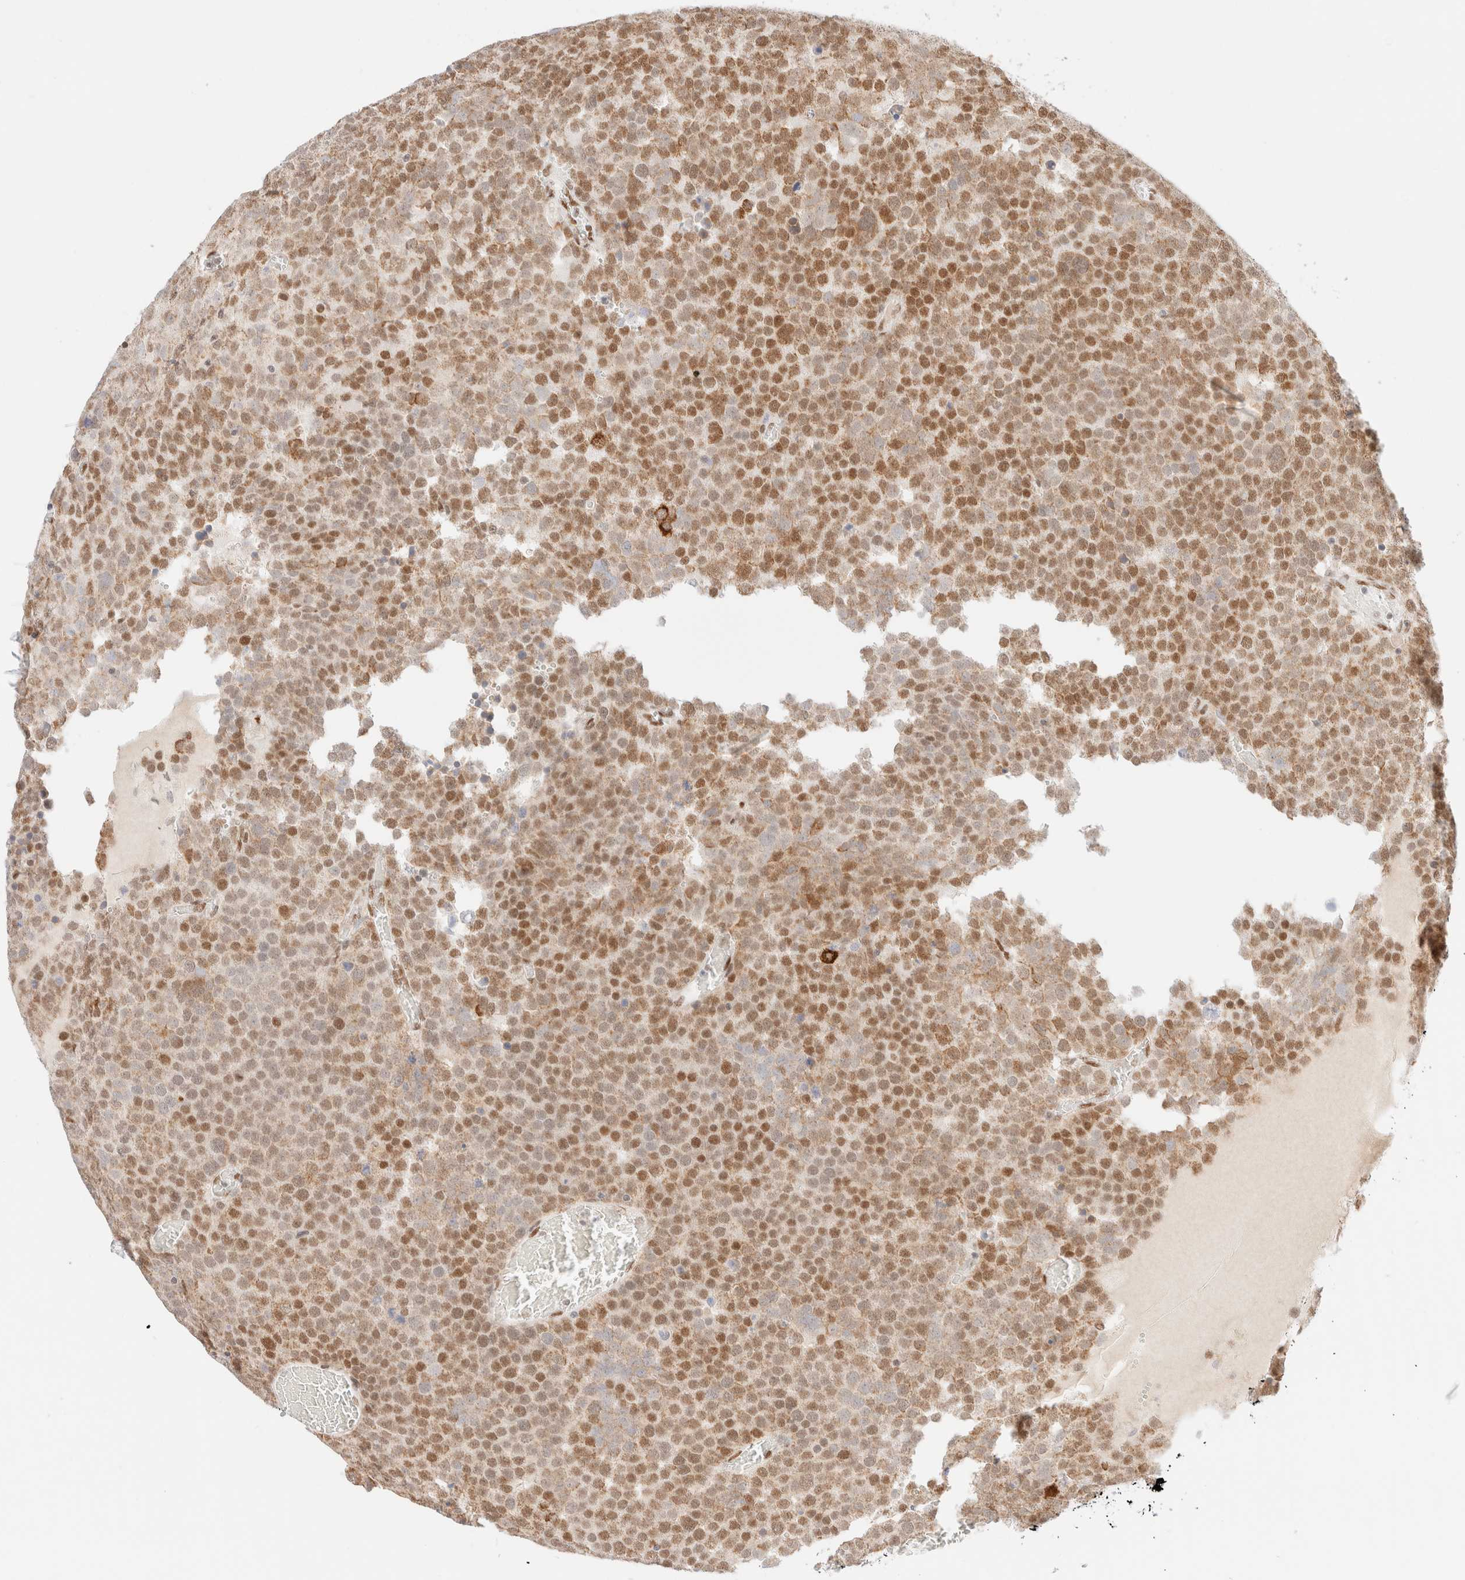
{"staining": {"intensity": "moderate", "quantity": ">75%", "location": "nuclear"}, "tissue": "testis cancer", "cell_type": "Tumor cells", "image_type": "cancer", "snomed": [{"axis": "morphology", "description": "Seminoma, NOS"}, {"axis": "topography", "description": "Testis"}], "caption": "Seminoma (testis) stained for a protein reveals moderate nuclear positivity in tumor cells.", "gene": "CIC", "patient": {"sex": "male", "age": 71}}